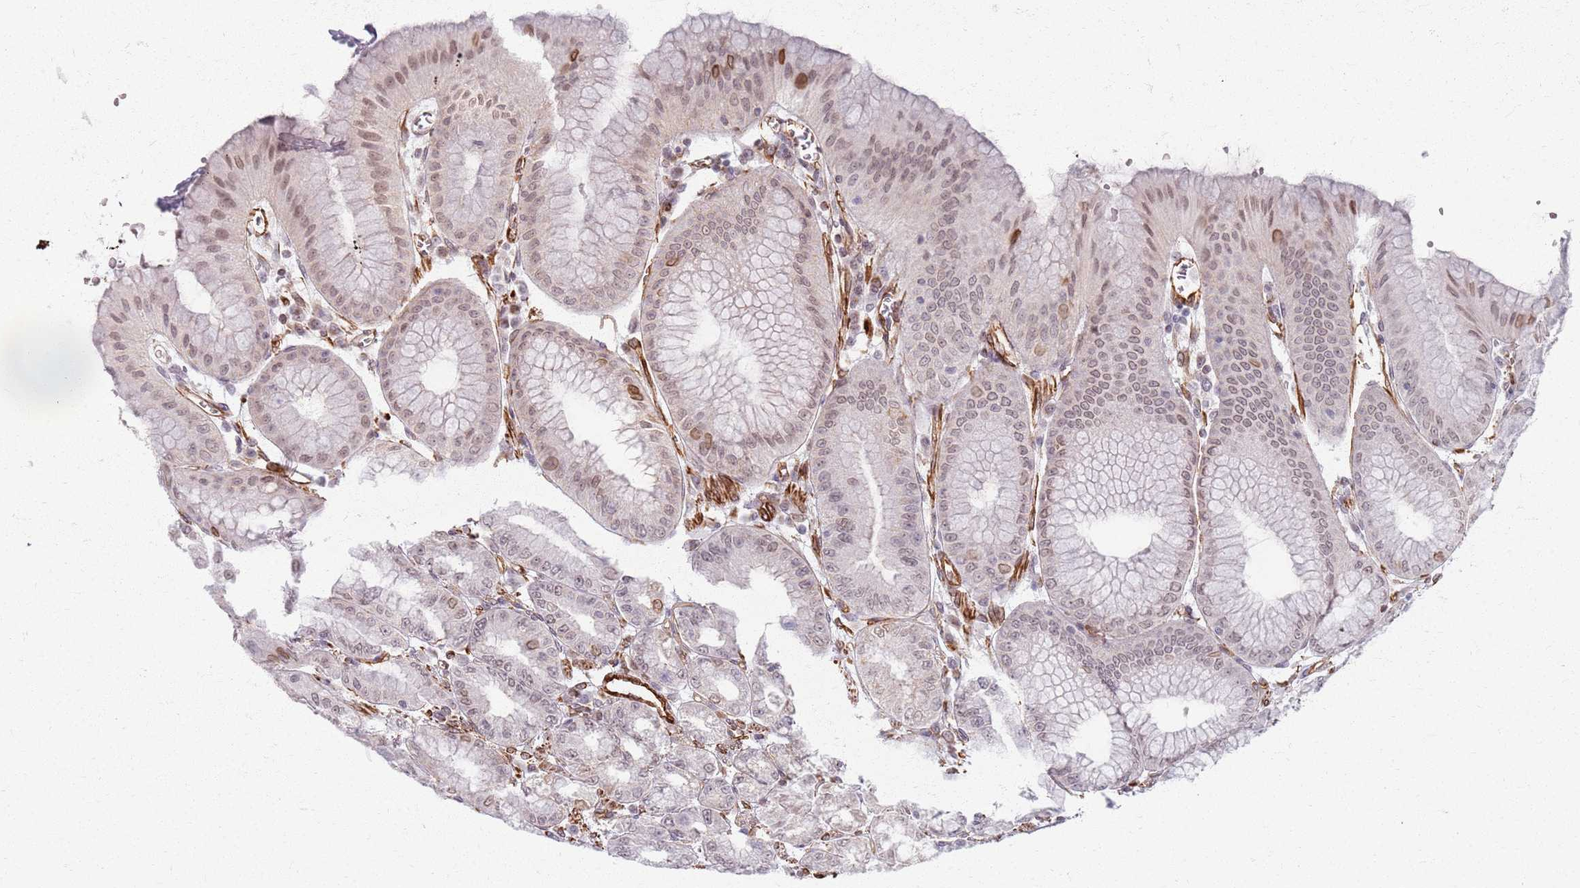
{"staining": {"intensity": "moderate", "quantity": ">75%", "location": "cytoplasmic/membranous,nuclear"}, "tissue": "stomach", "cell_type": "Glandular cells", "image_type": "normal", "snomed": [{"axis": "morphology", "description": "Normal tissue, NOS"}, {"axis": "topography", "description": "Stomach, lower"}], "caption": "Immunohistochemistry (IHC) (DAB) staining of unremarkable human stomach demonstrates moderate cytoplasmic/membranous,nuclear protein positivity in approximately >75% of glandular cells.", "gene": "KCNA5", "patient": {"sex": "male", "age": 71}}